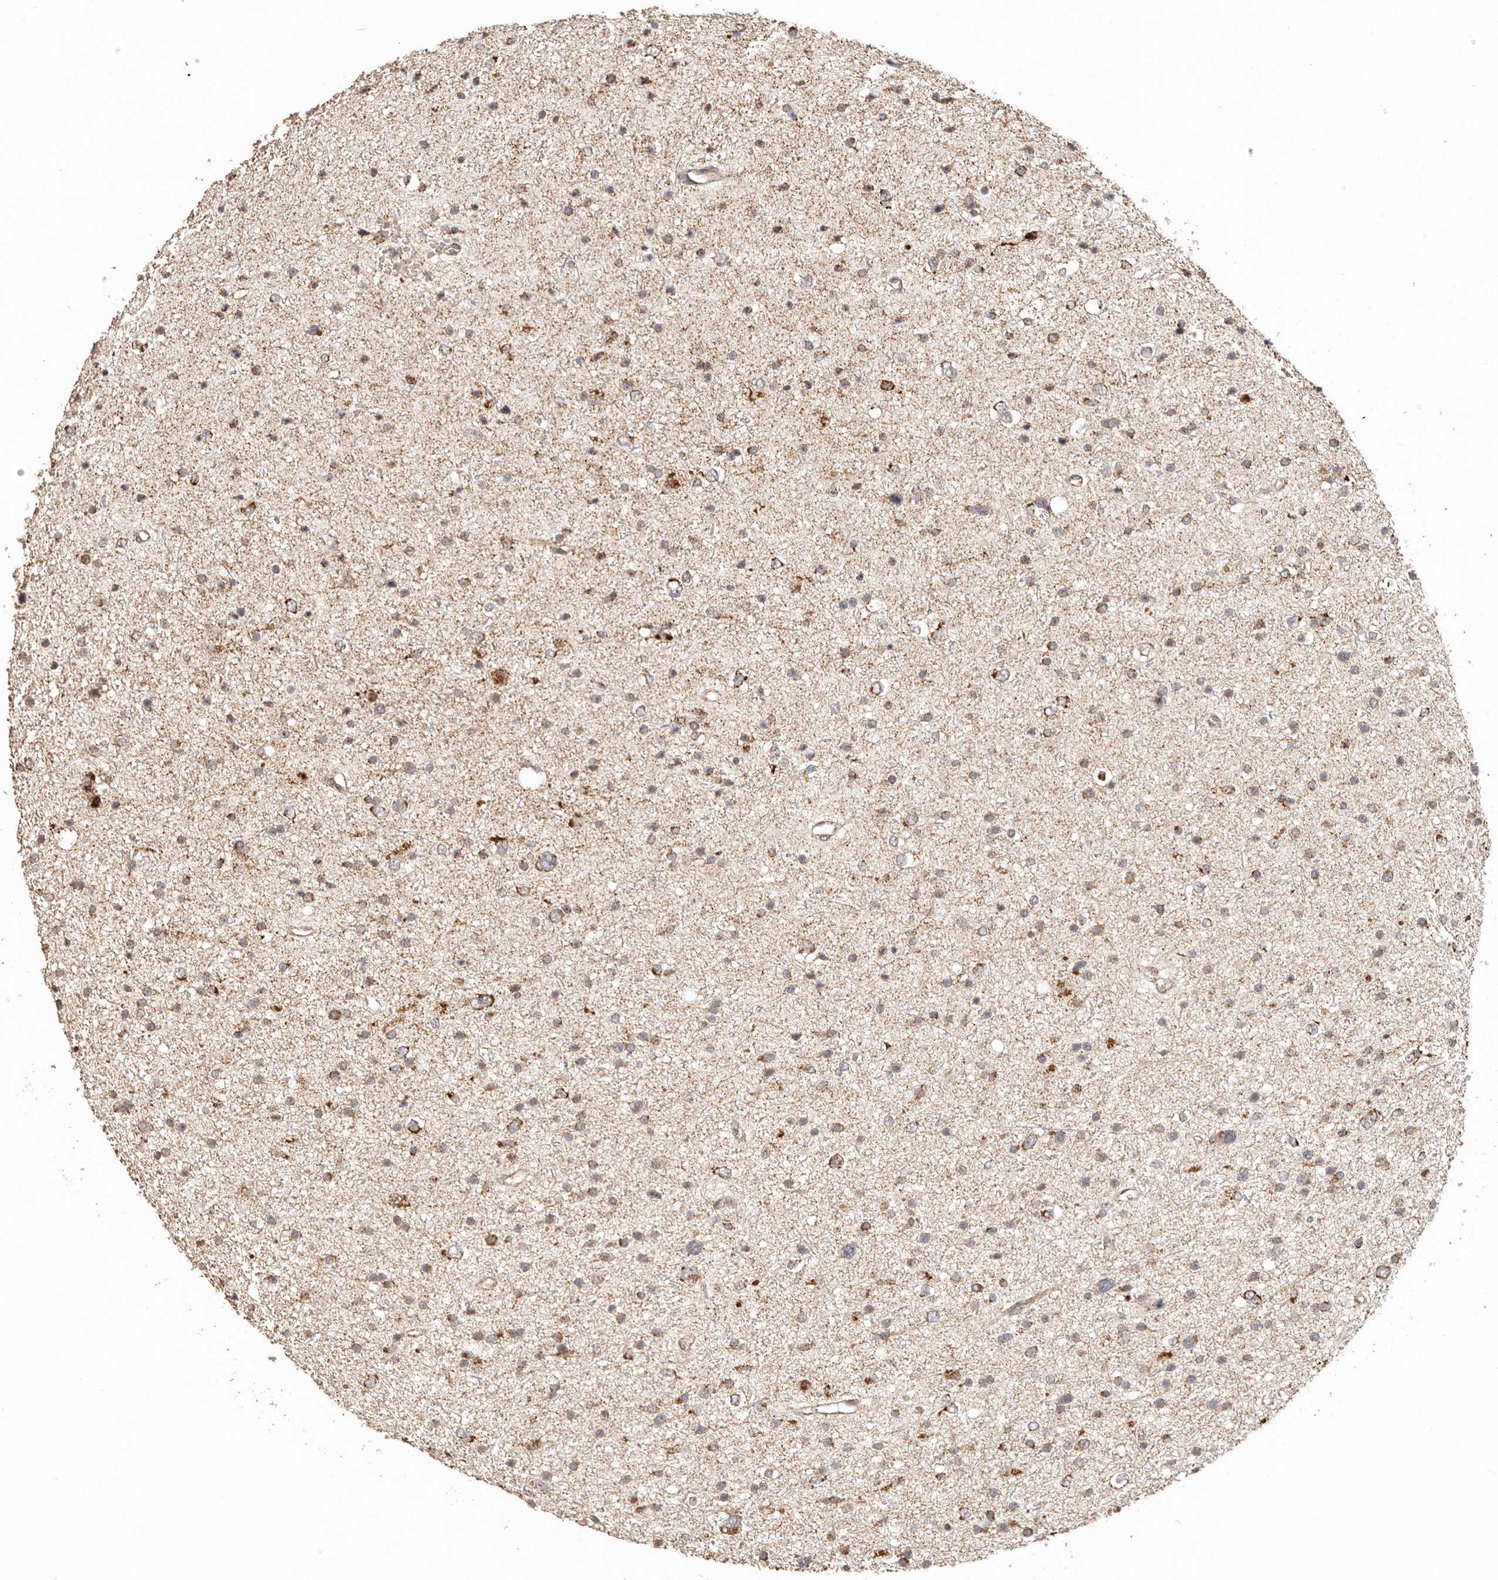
{"staining": {"intensity": "moderate", "quantity": ">75%", "location": "cytoplasmic/membranous"}, "tissue": "glioma", "cell_type": "Tumor cells", "image_type": "cancer", "snomed": [{"axis": "morphology", "description": "Glioma, malignant, Low grade"}, {"axis": "topography", "description": "Brain"}], "caption": "This photomicrograph displays malignant glioma (low-grade) stained with IHC to label a protein in brown. The cytoplasmic/membranous of tumor cells show moderate positivity for the protein. Nuclei are counter-stained blue.", "gene": "NDUFB11", "patient": {"sex": "female", "age": 37}}